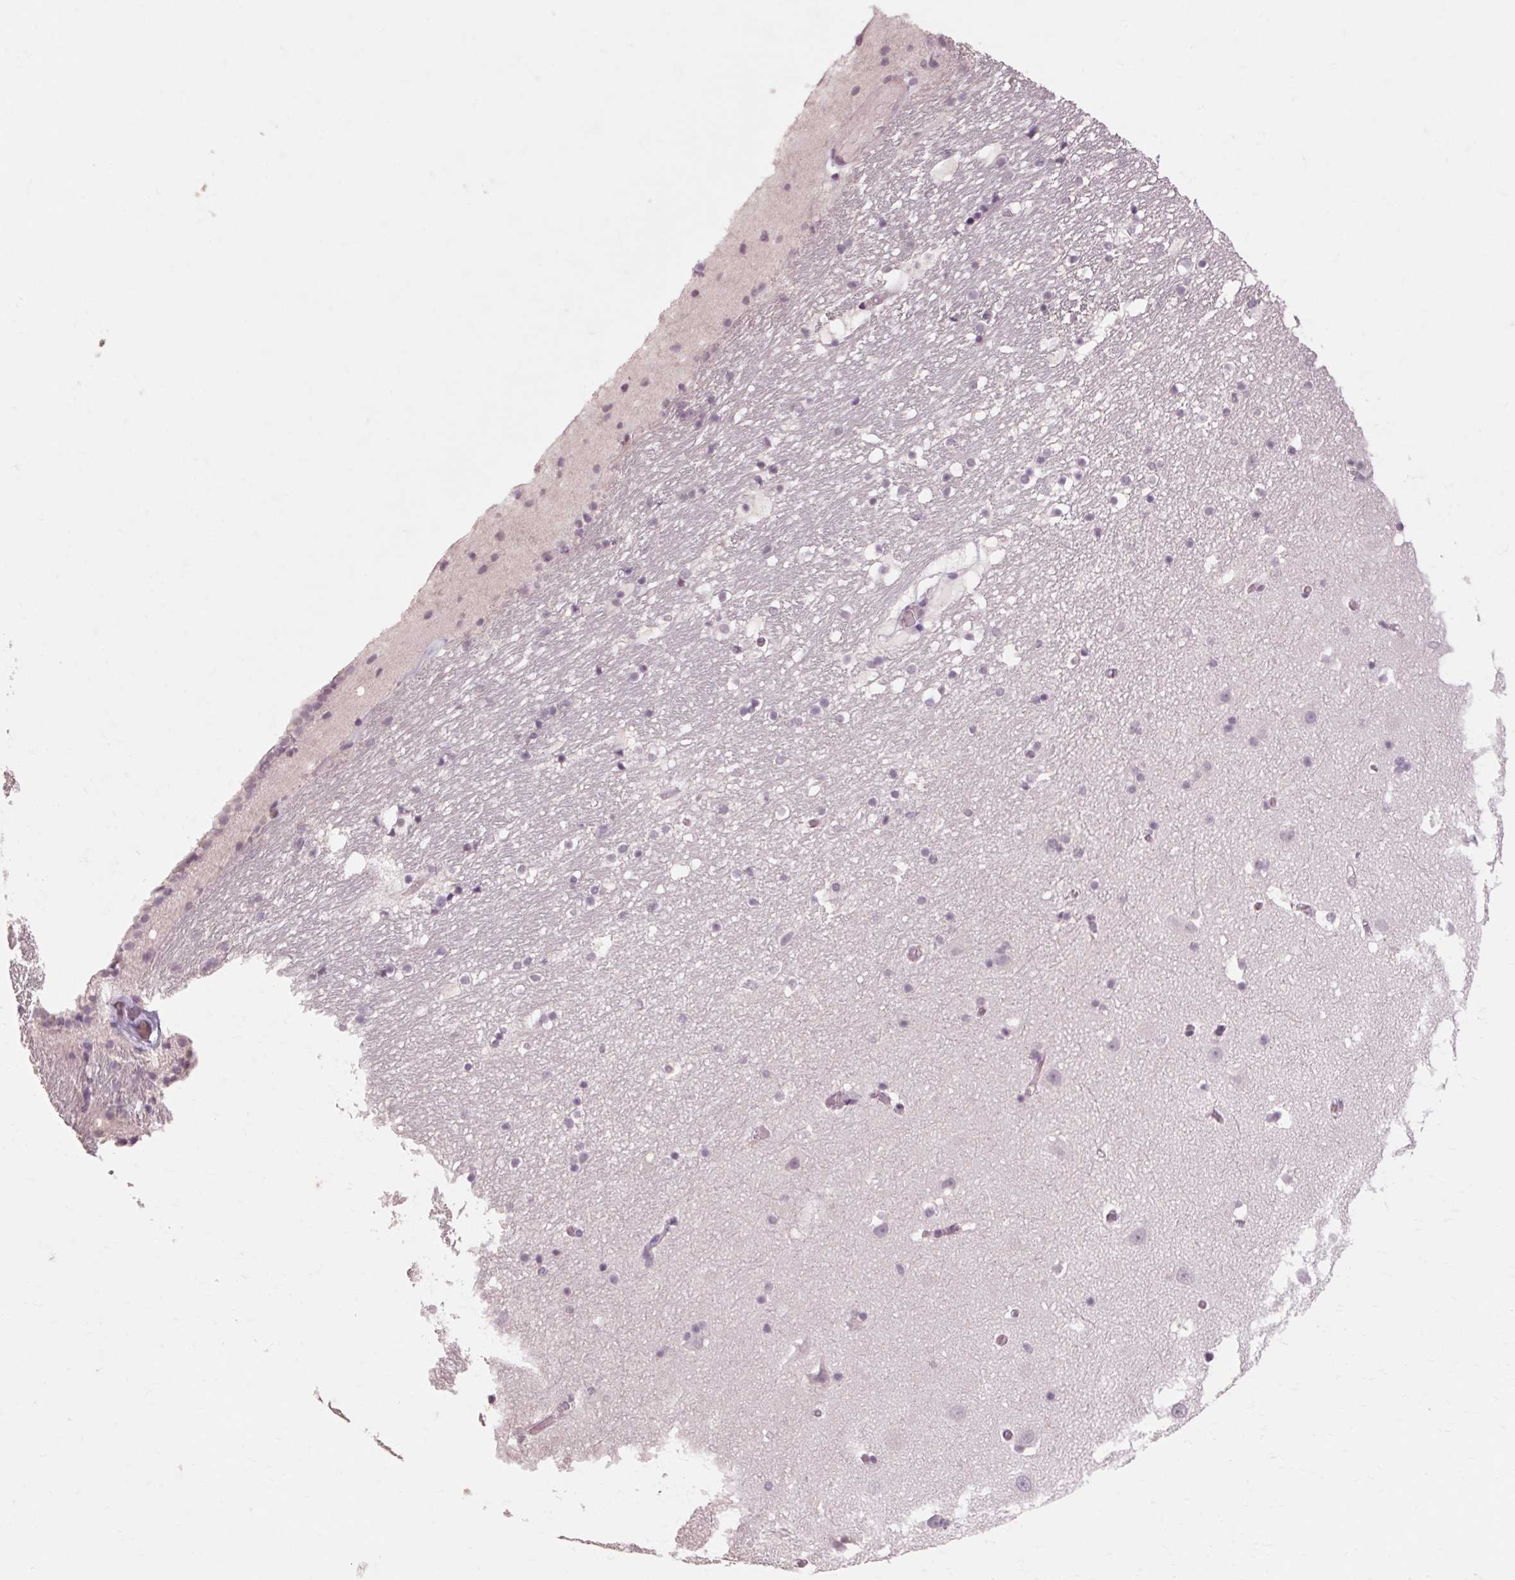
{"staining": {"intensity": "negative", "quantity": "none", "location": "none"}, "tissue": "hippocampus", "cell_type": "Glial cells", "image_type": "normal", "snomed": [{"axis": "morphology", "description": "Normal tissue, NOS"}, {"axis": "topography", "description": "Hippocampus"}], "caption": "DAB (3,3'-diaminobenzidine) immunohistochemical staining of normal human hippocampus shows no significant staining in glial cells.", "gene": "POMC", "patient": {"sex": "male", "age": 26}}